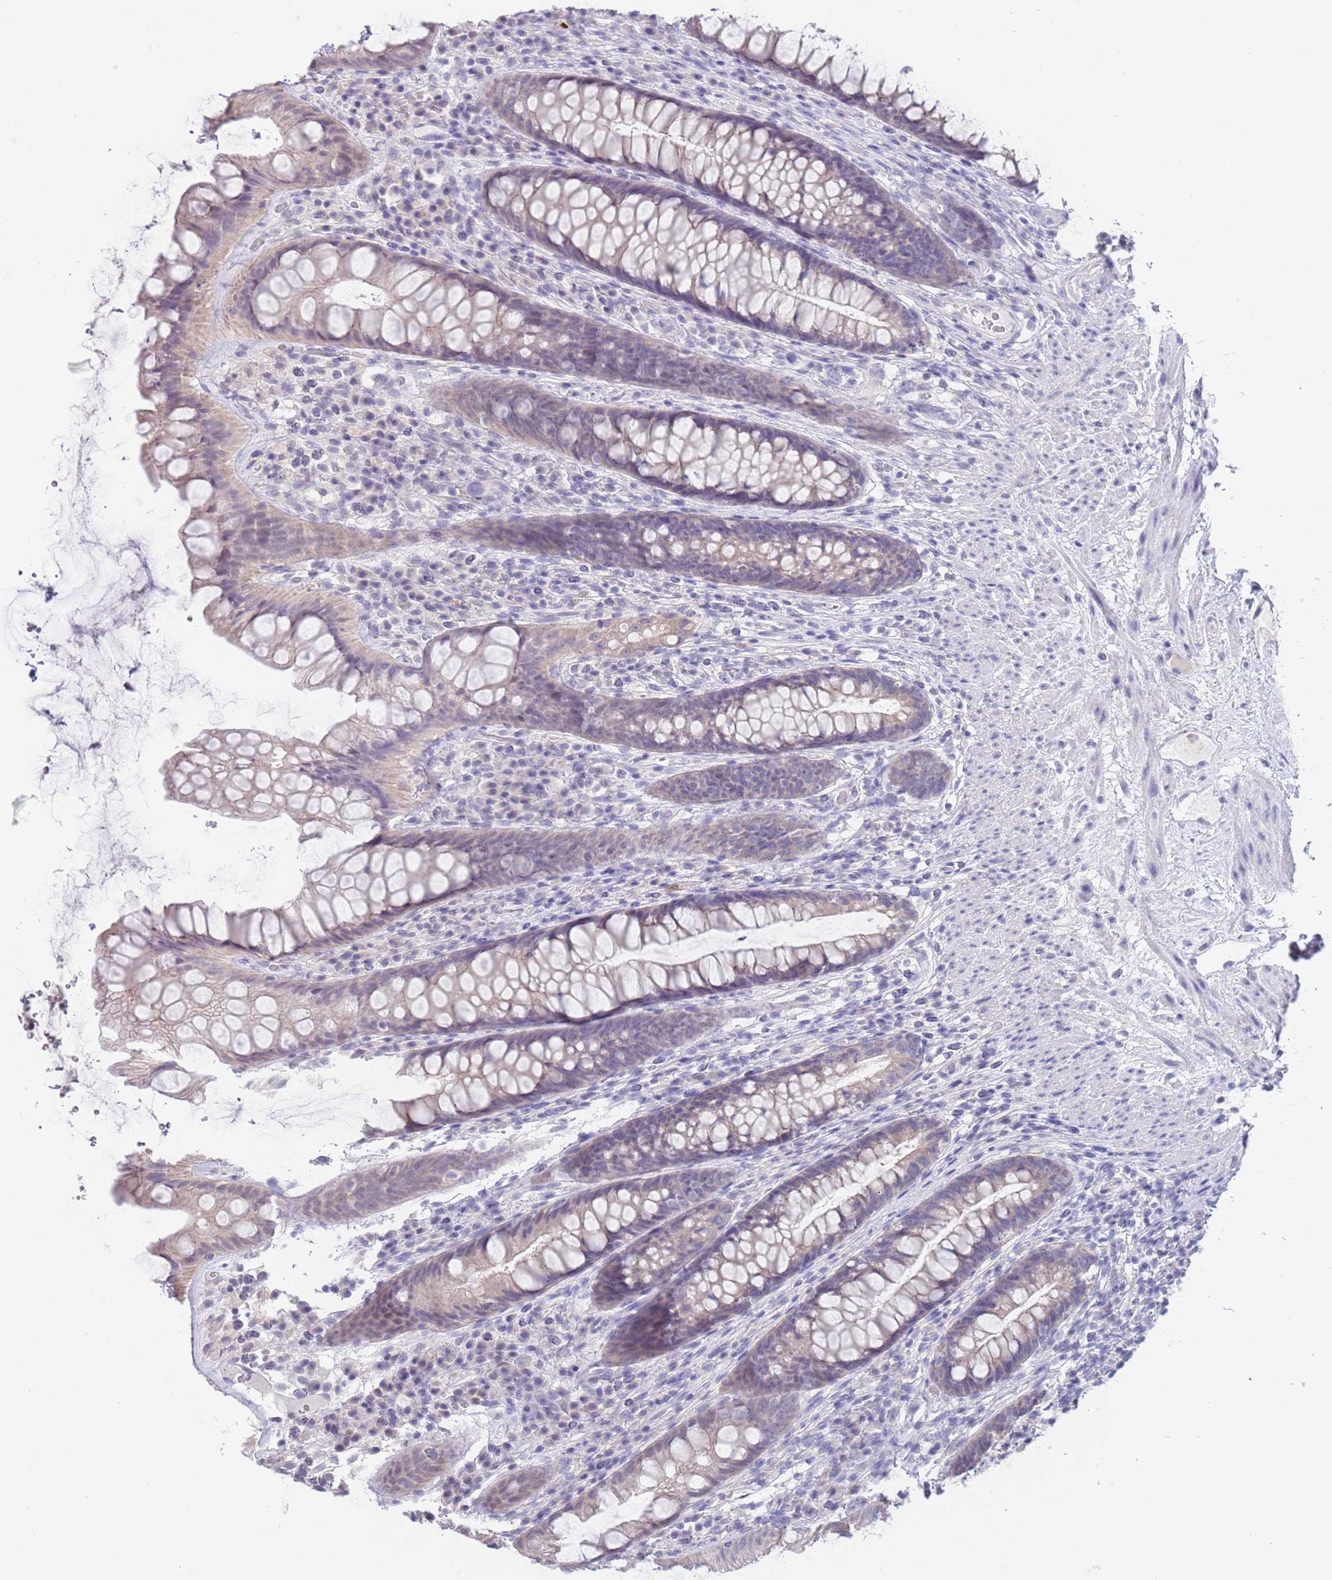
{"staining": {"intensity": "negative", "quantity": "none", "location": "none"}, "tissue": "rectum", "cell_type": "Glandular cells", "image_type": "normal", "snomed": [{"axis": "morphology", "description": "Normal tissue, NOS"}, {"axis": "topography", "description": "Rectum"}], "caption": "Immunohistochemistry (IHC) histopathology image of unremarkable human rectum stained for a protein (brown), which reveals no expression in glandular cells. Nuclei are stained in blue.", "gene": "SPIRE2", "patient": {"sex": "male", "age": 74}}